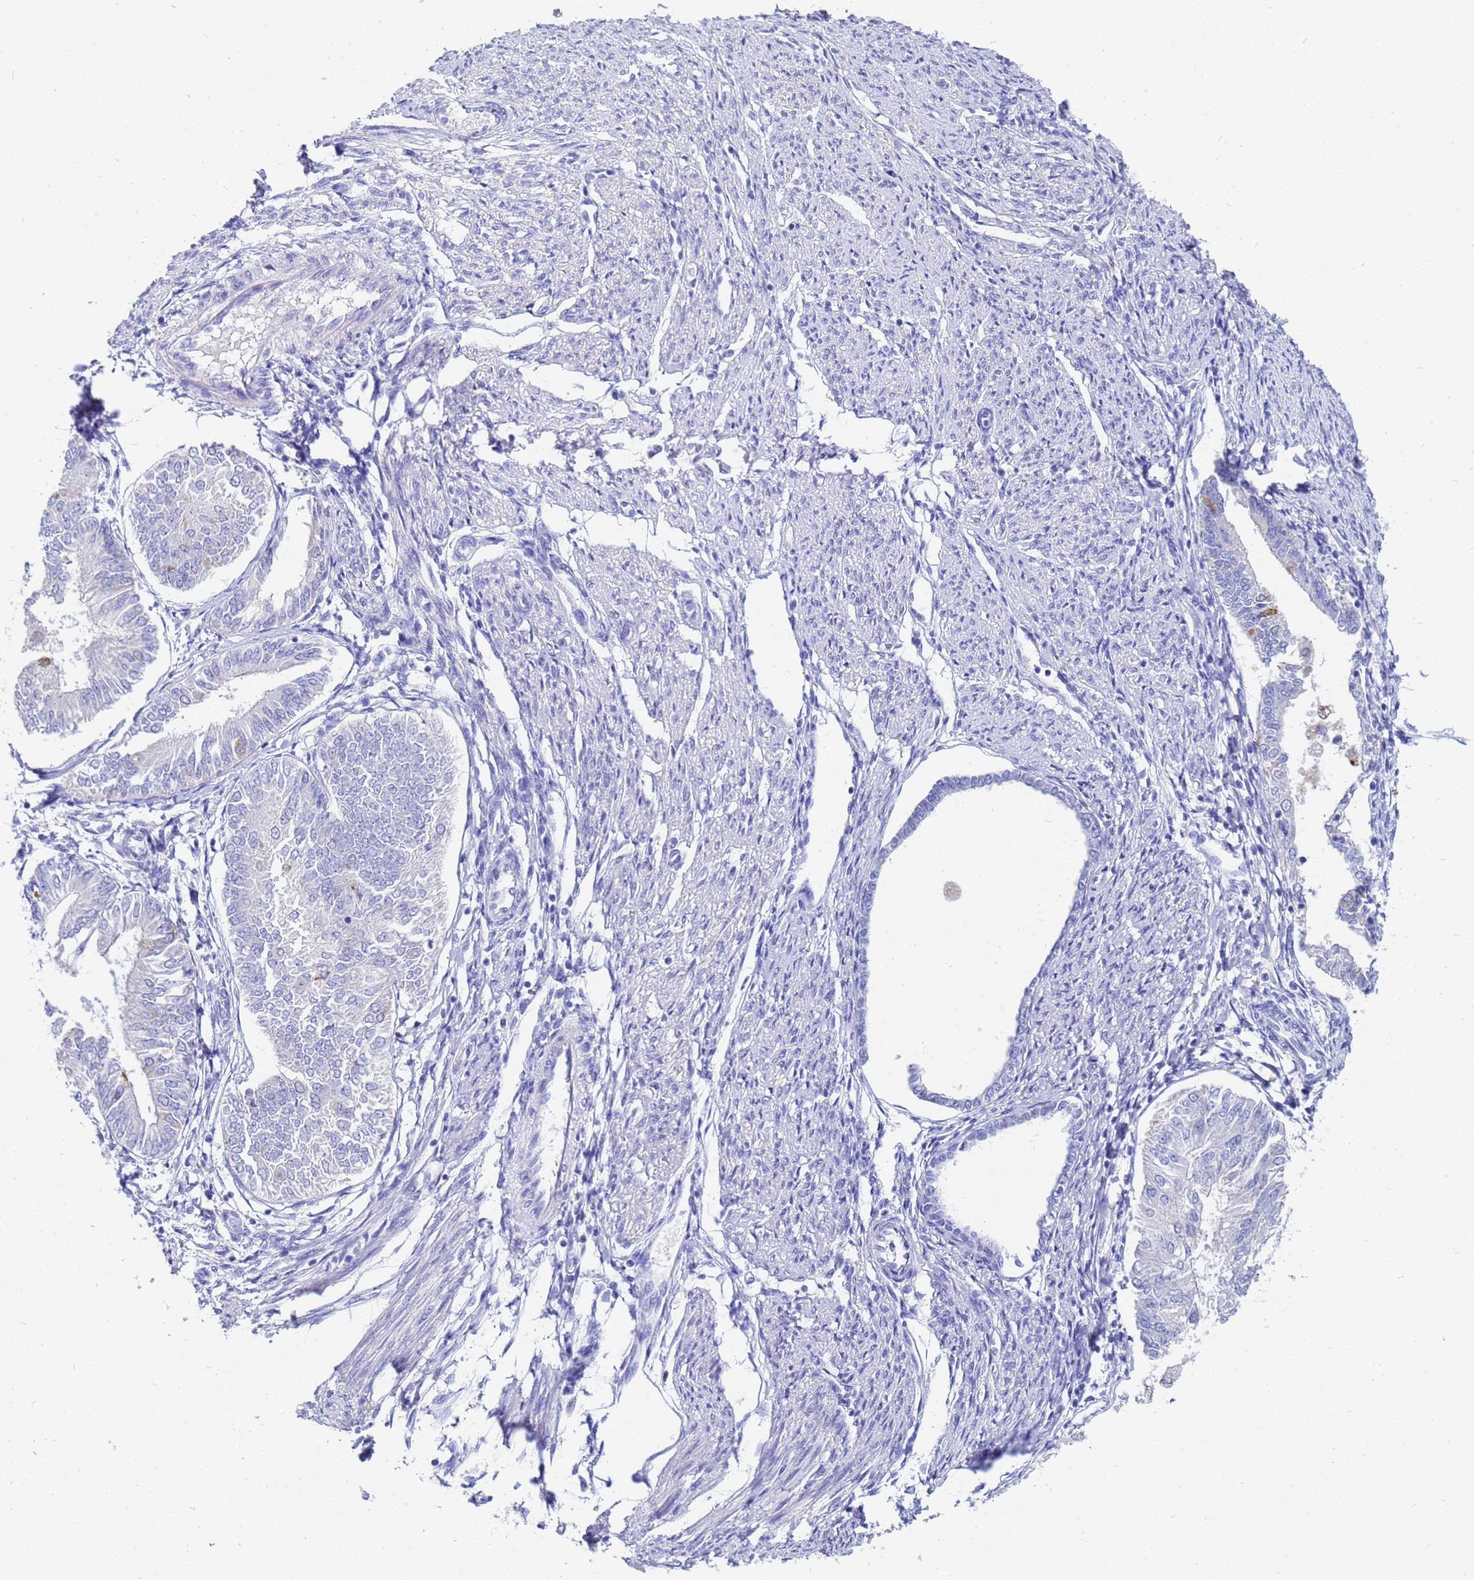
{"staining": {"intensity": "negative", "quantity": "none", "location": "none"}, "tissue": "endometrial cancer", "cell_type": "Tumor cells", "image_type": "cancer", "snomed": [{"axis": "morphology", "description": "Adenocarcinoma, NOS"}, {"axis": "topography", "description": "Endometrium"}], "caption": "There is no significant staining in tumor cells of endometrial cancer (adenocarcinoma). (Brightfield microscopy of DAB immunohistochemistry (IHC) at high magnification).", "gene": "C2orf72", "patient": {"sex": "female", "age": 58}}